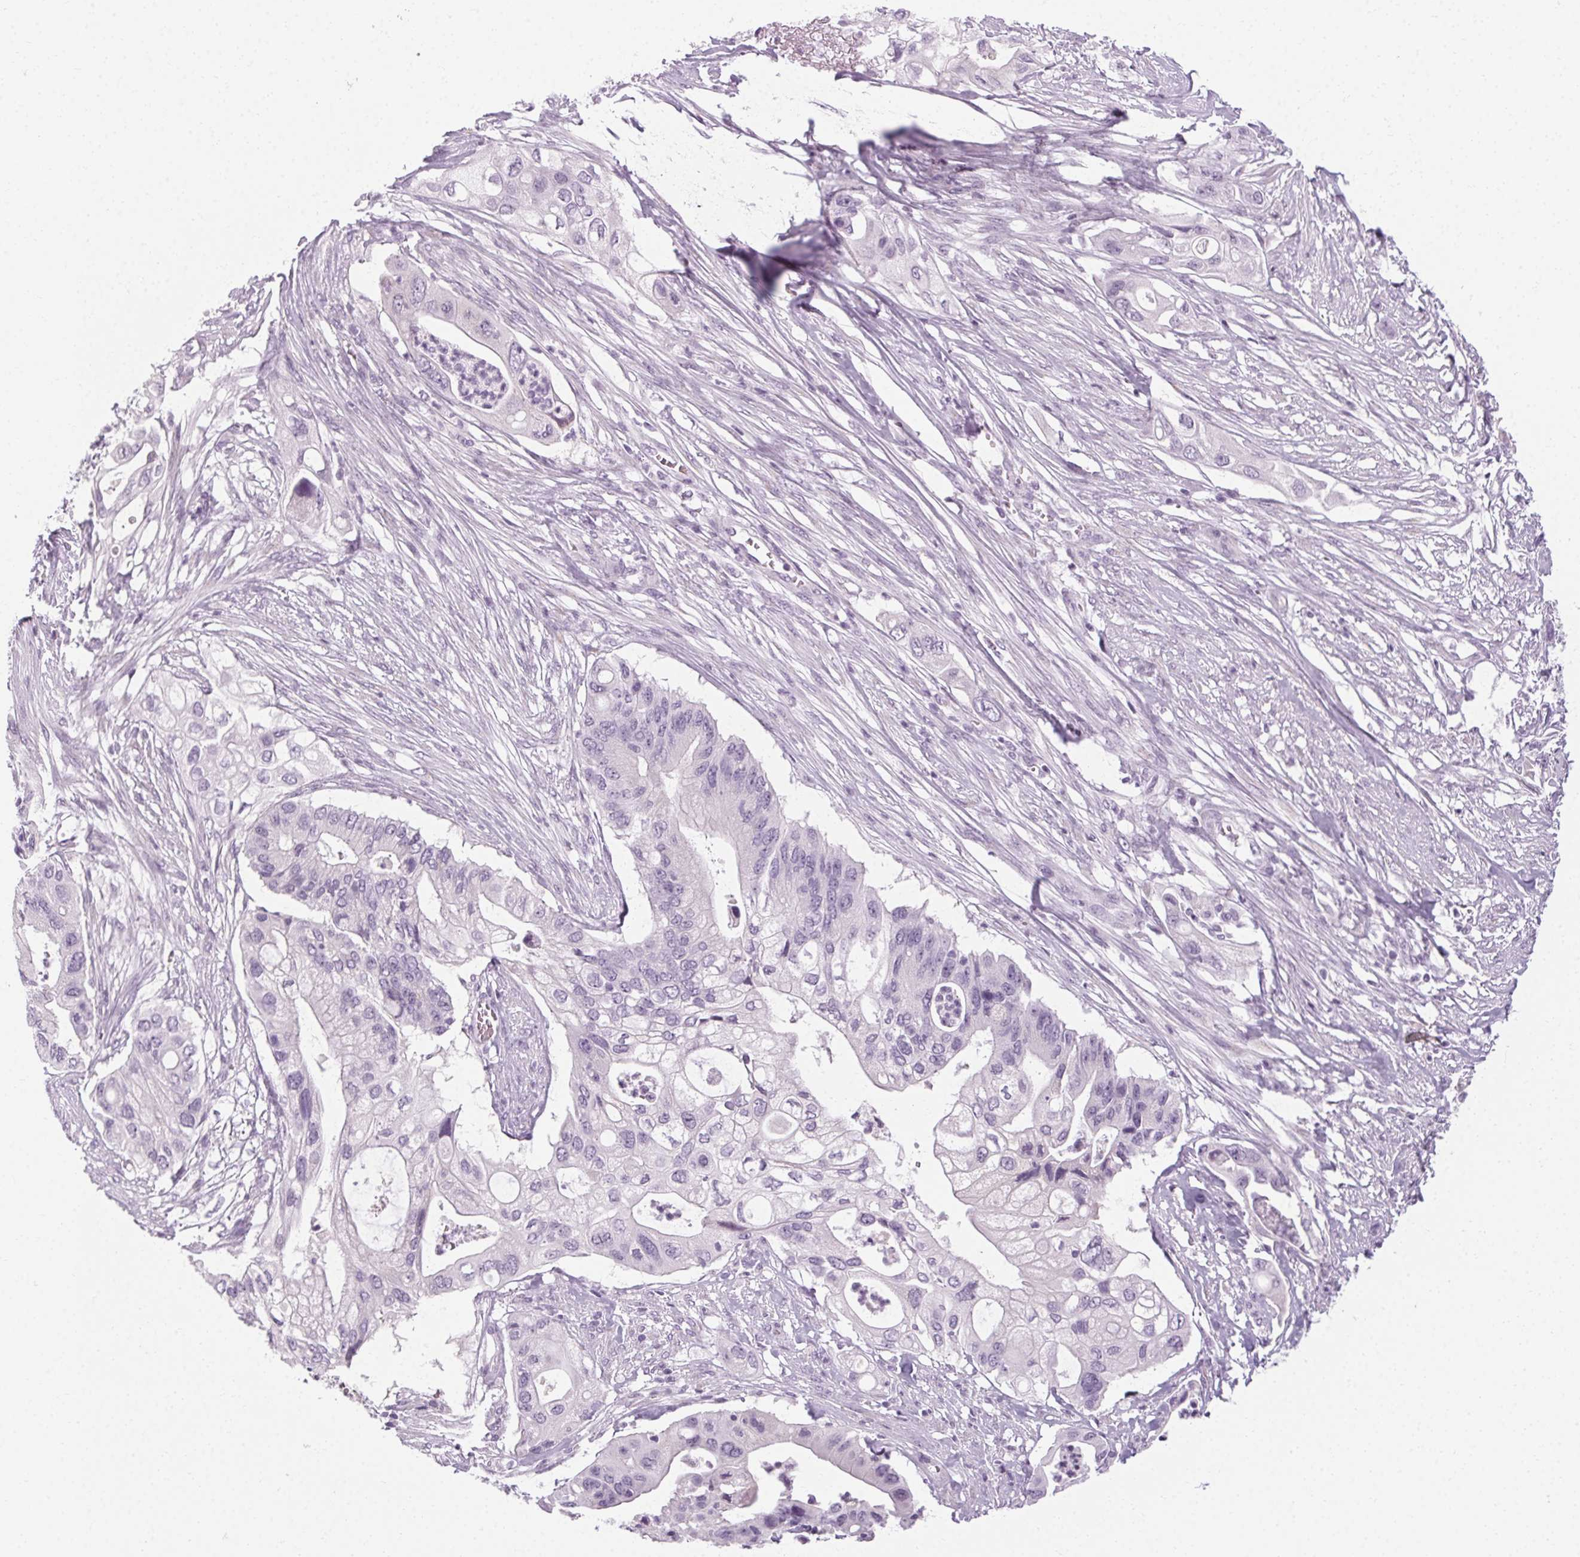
{"staining": {"intensity": "negative", "quantity": "none", "location": "none"}, "tissue": "pancreatic cancer", "cell_type": "Tumor cells", "image_type": "cancer", "snomed": [{"axis": "morphology", "description": "Adenocarcinoma, NOS"}, {"axis": "topography", "description": "Pancreas"}], "caption": "The photomicrograph shows no staining of tumor cells in pancreatic adenocarcinoma. (DAB immunohistochemistry, high magnification).", "gene": "POMC", "patient": {"sex": "female", "age": 72}}